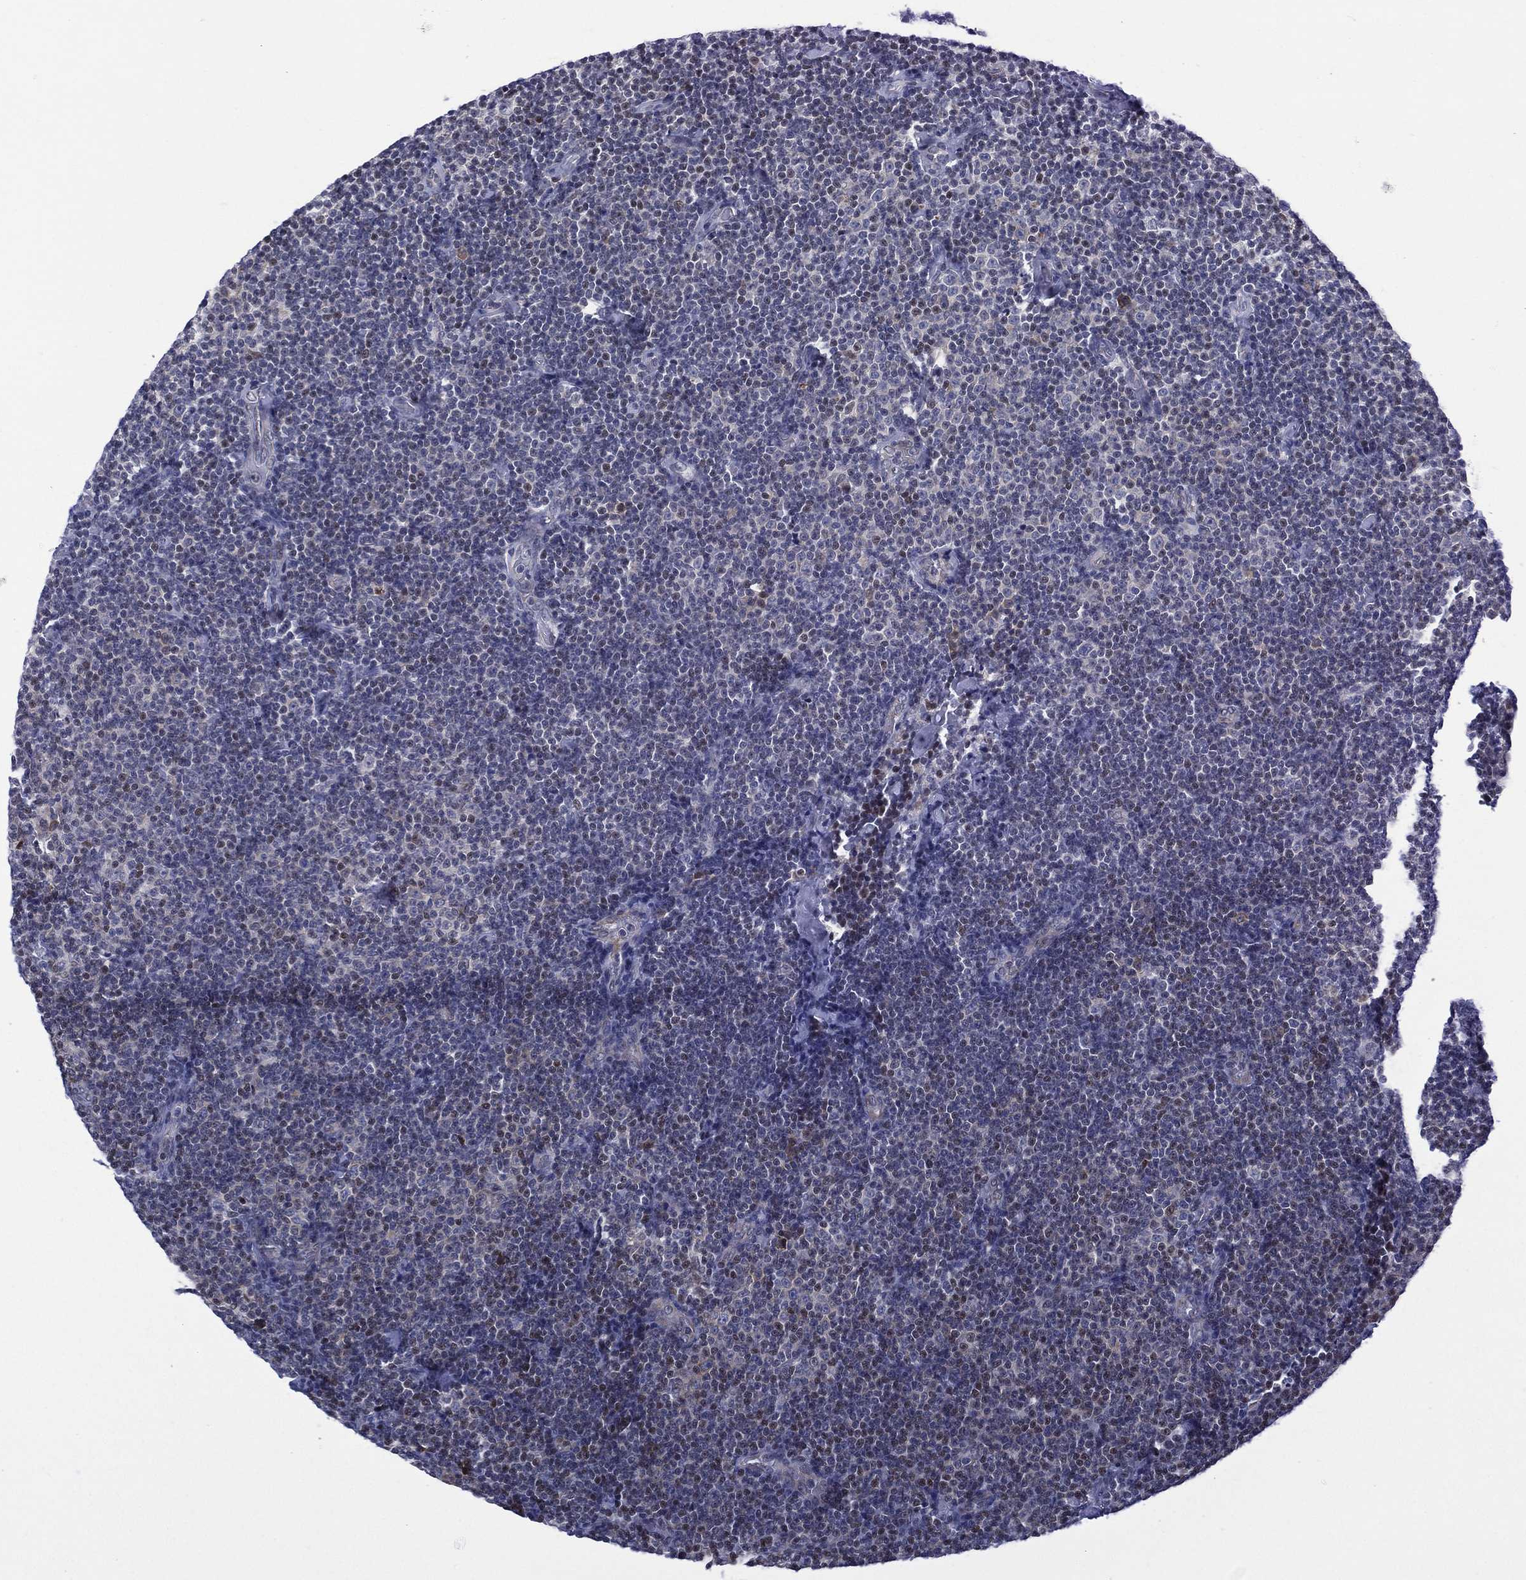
{"staining": {"intensity": "weak", "quantity": "<25%", "location": "nuclear"}, "tissue": "lymphoma", "cell_type": "Tumor cells", "image_type": "cancer", "snomed": [{"axis": "morphology", "description": "Malignant lymphoma, non-Hodgkin's type, Low grade"}, {"axis": "topography", "description": "Lymph node"}], "caption": "Histopathology image shows no significant protein positivity in tumor cells of lymphoma.", "gene": "SLC4A4", "patient": {"sex": "male", "age": 81}}